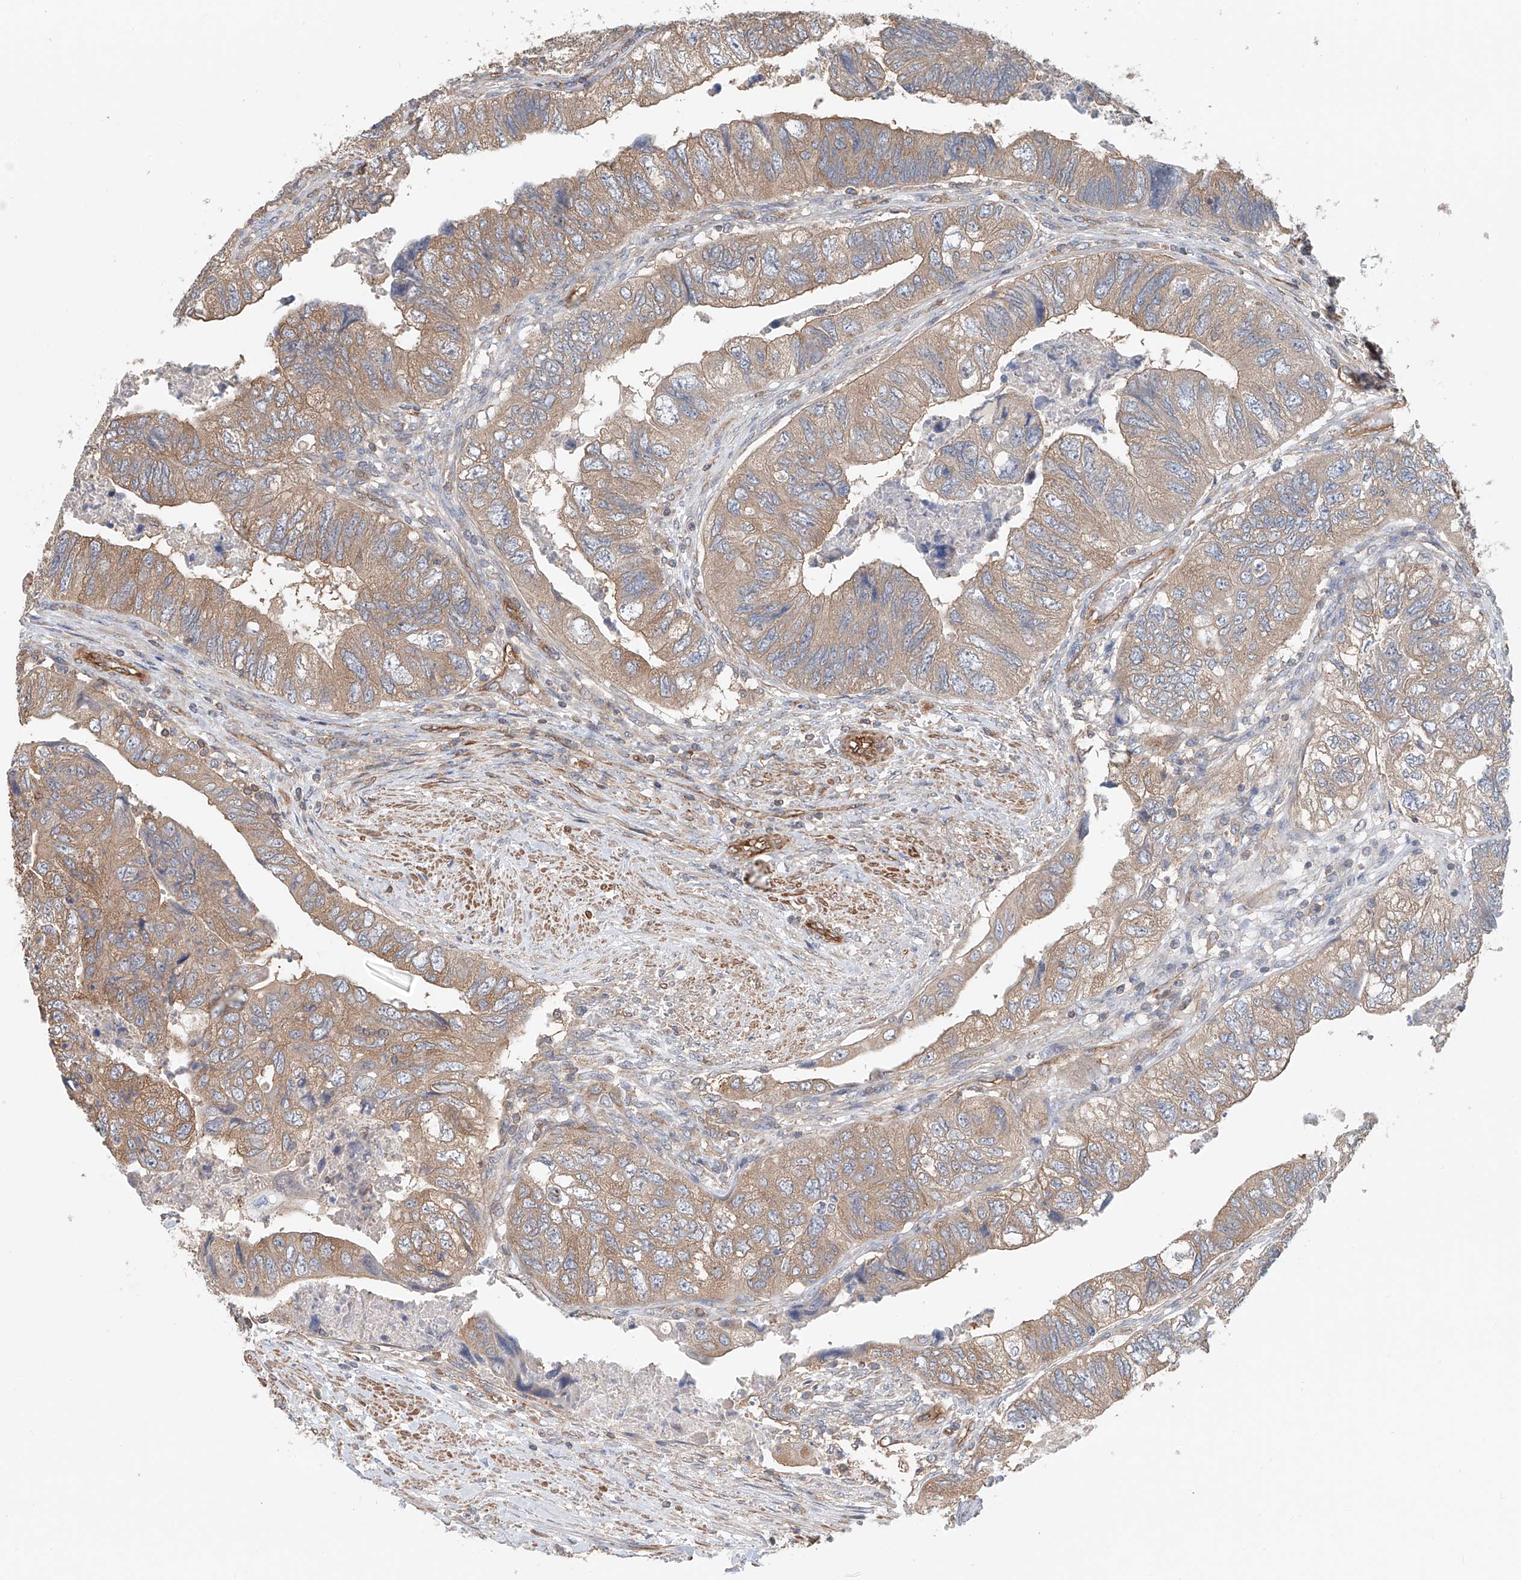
{"staining": {"intensity": "moderate", "quantity": ">75%", "location": "cytoplasmic/membranous"}, "tissue": "colorectal cancer", "cell_type": "Tumor cells", "image_type": "cancer", "snomed": [{"axis": "morphology", "description": "Adenocarcinoma, NOS"}, {"axis": "topography", "description": "Rectum"}], "caption": "Immunohistochemical staining of colorectal cancer exhibits moderate cytoplasmic/membranous protein staining in about >75% of tumor cells.", "gene": "FRYL", "patient": {"sex": "male", "age": 63}}